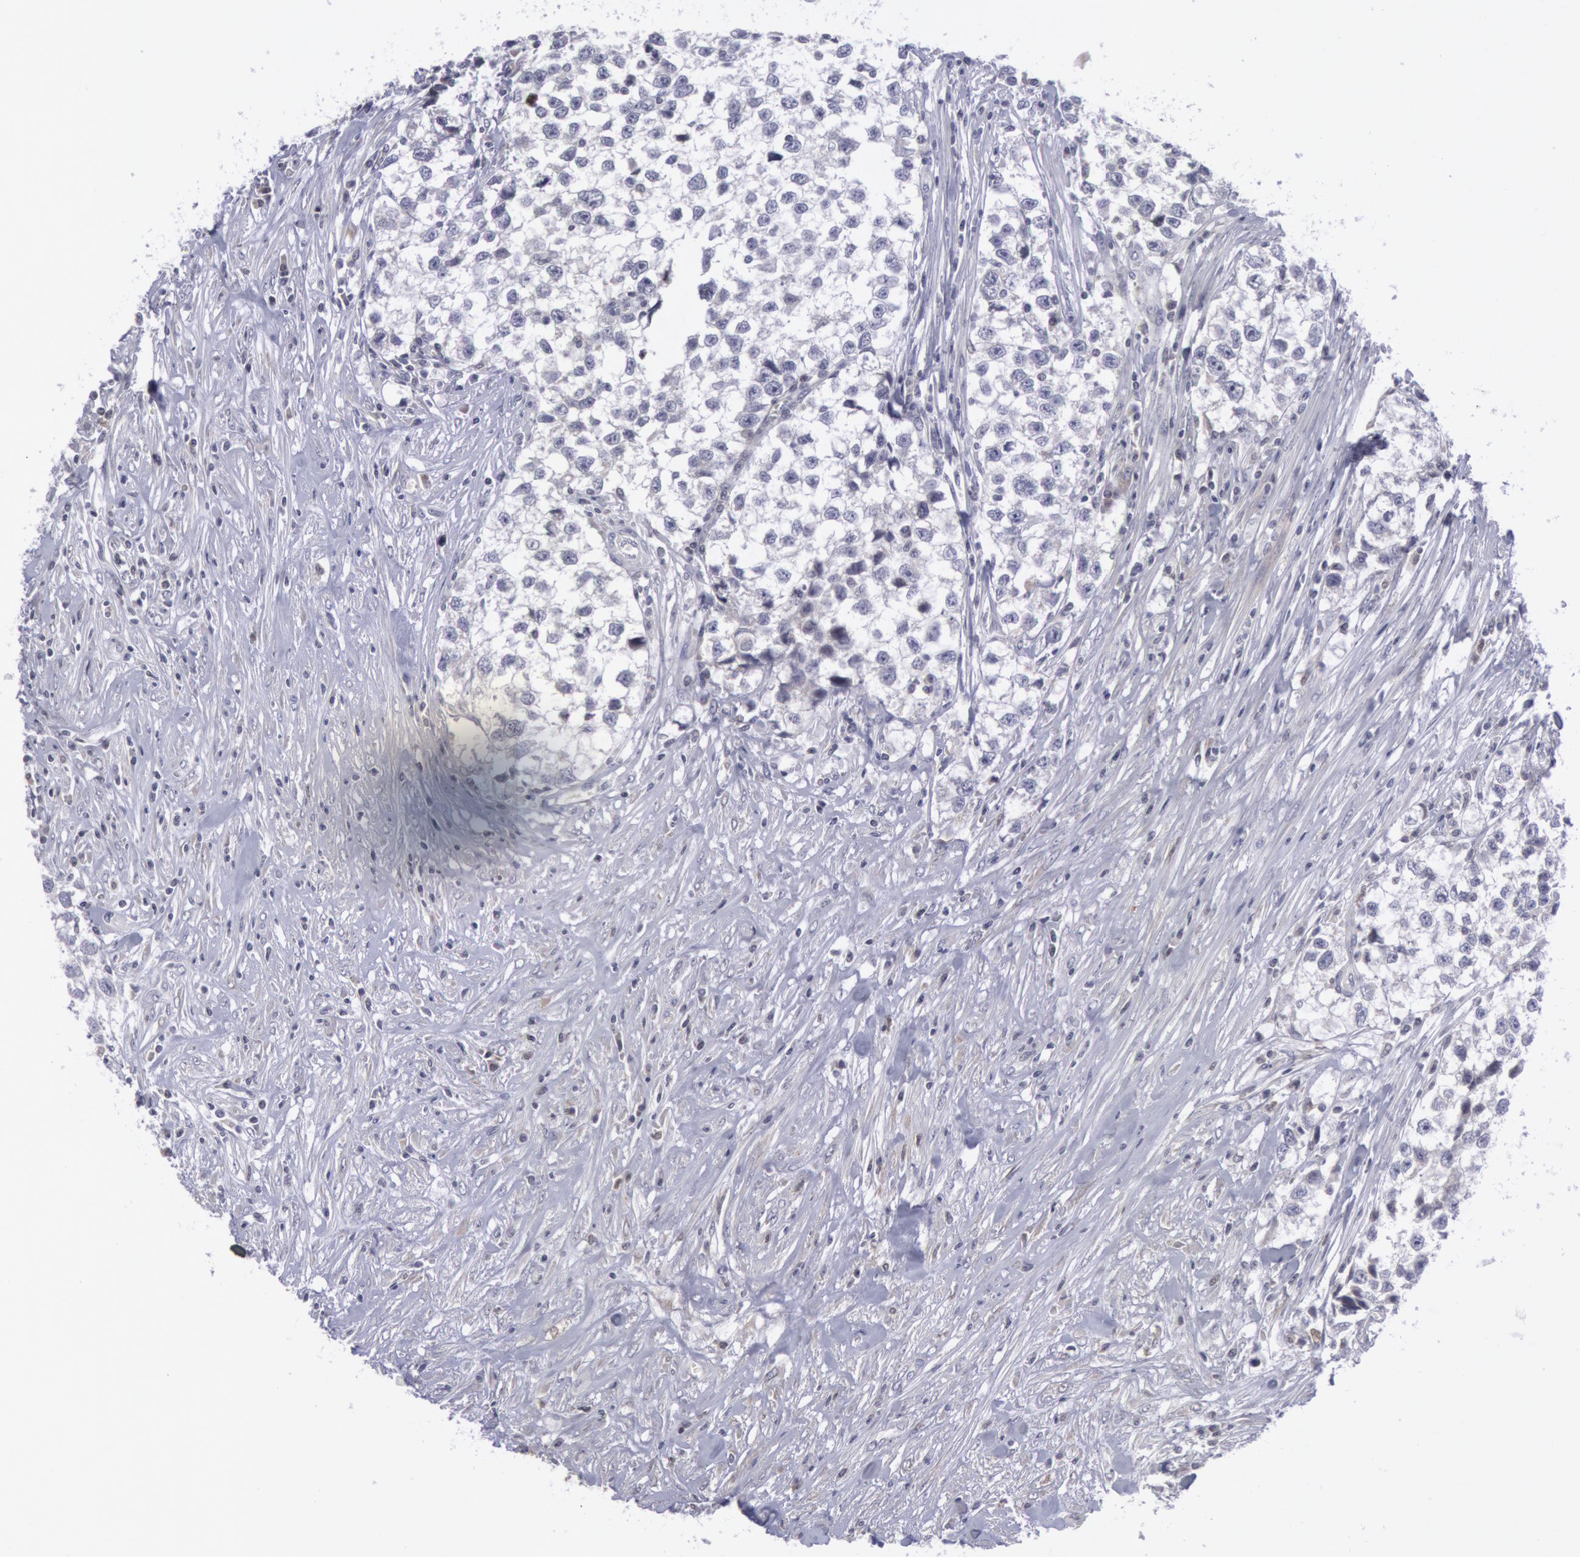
{"staining": {"intensity": "negative", "quantity": "none", "location": "none"}, "tissue": "testis cancer", "cell_type": "Tumor cells", "image_type": "cancer", "snomed": [{"axis": "morphology", "description": "Seminoma, NOS"}, {"axis": "morphology", "description": "Carcinoma, Embryonal, NOS"}, {"axis": "topography", "description": "Testis"}], "caption": "The image exhibits no staining of tumor cells in embryonal carcinoma (testis).", "gene": "PTGS2", "patient": {"sex": "male", "age": 30}}